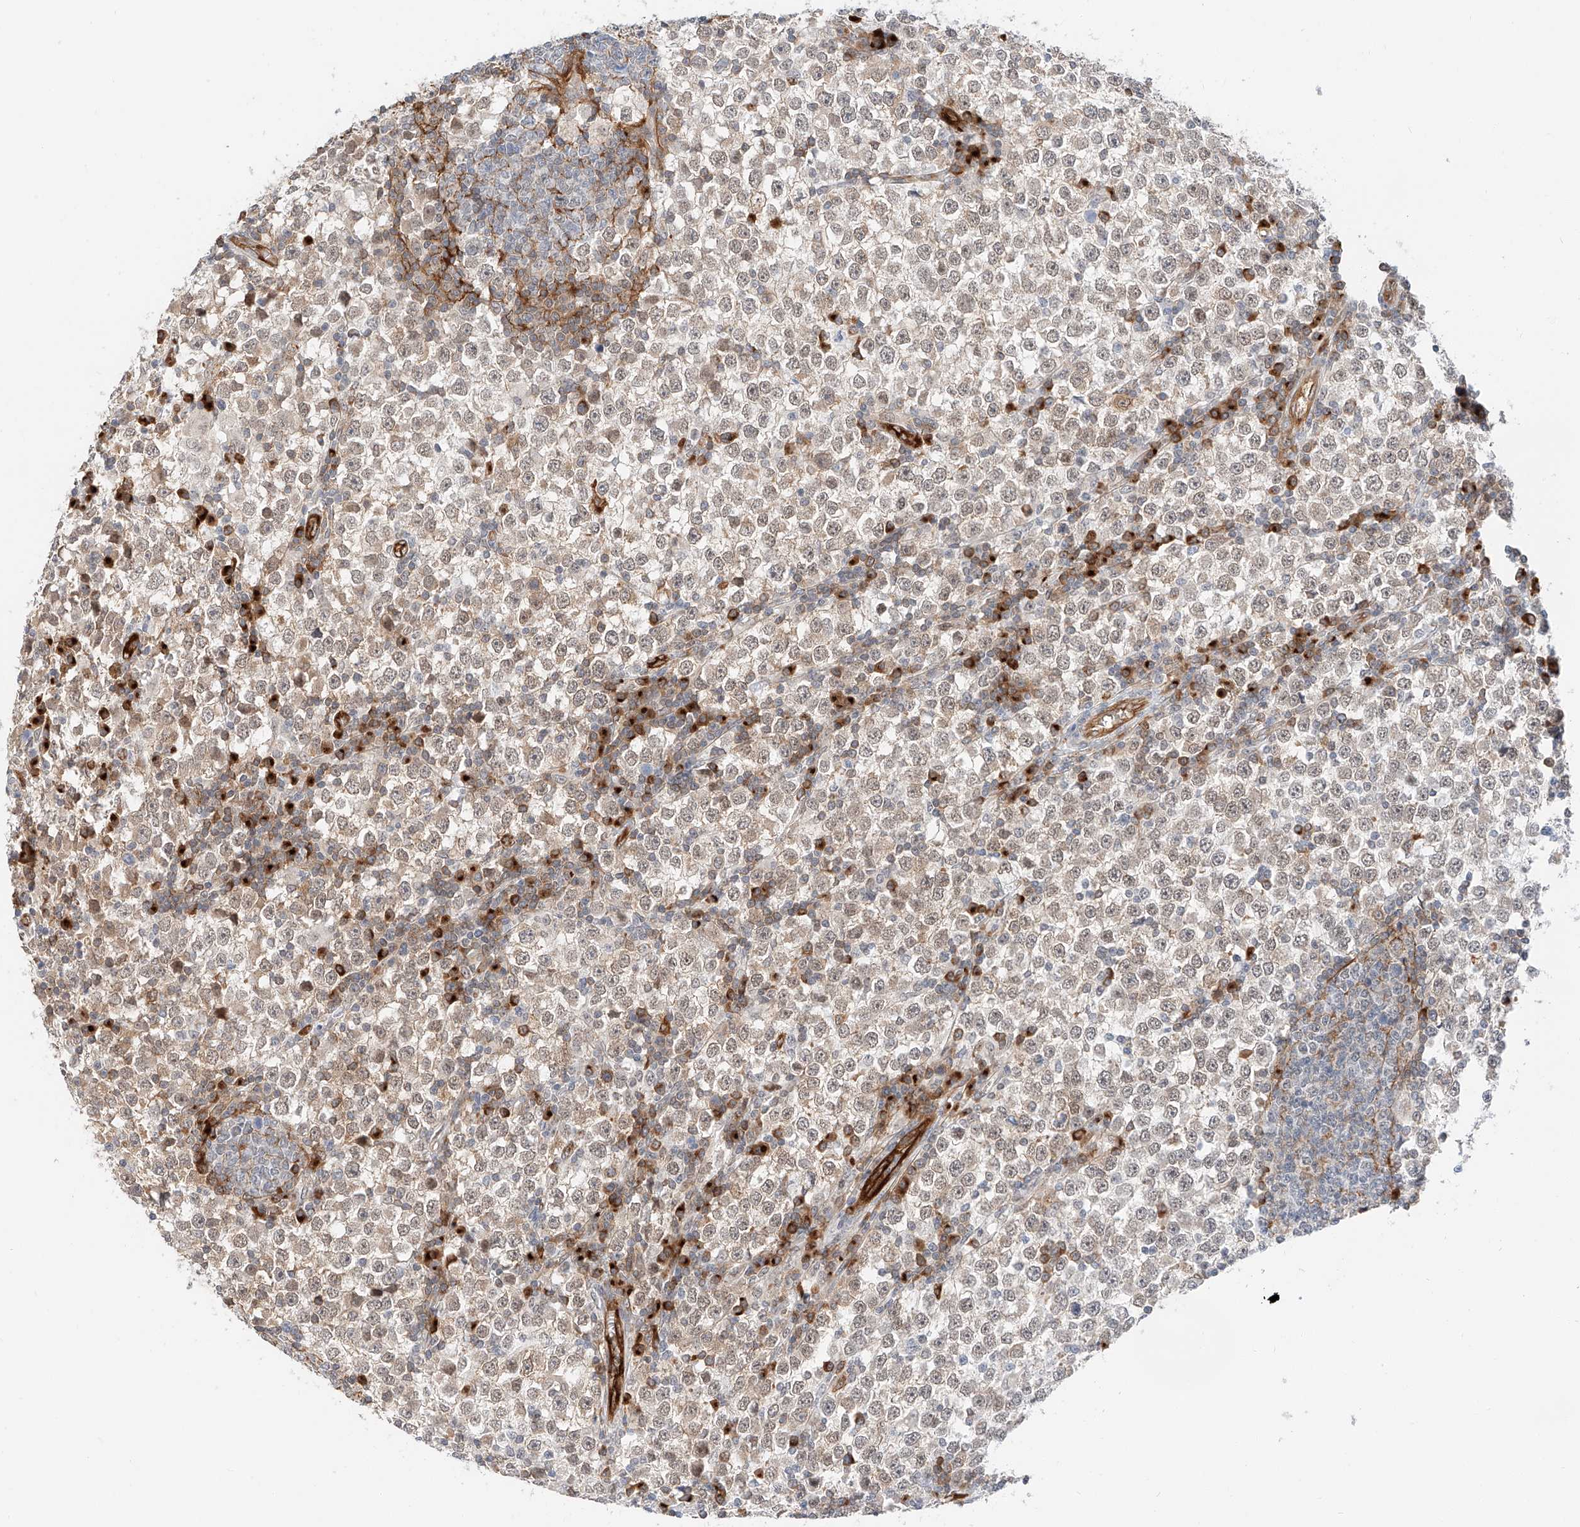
{"staining": {"intensity": "weak", "quantity": "<25%", "location": "cytoplasmic/membranous"}, "tissue": "testis cancer", "cell_type": "Tumor cells", "image_type": "cancer", "snomed": [{"axis": "morphology", "description": "Seminoma, NOS"}, {"axis": "topography", "description": "Testis"}], "caption": "Histopathology image shows no significant protein expression in tumor cells of testis cancer (seminoma).", "gene": "CARMIL1", "patient": {"sex": "male", "age": 65}}